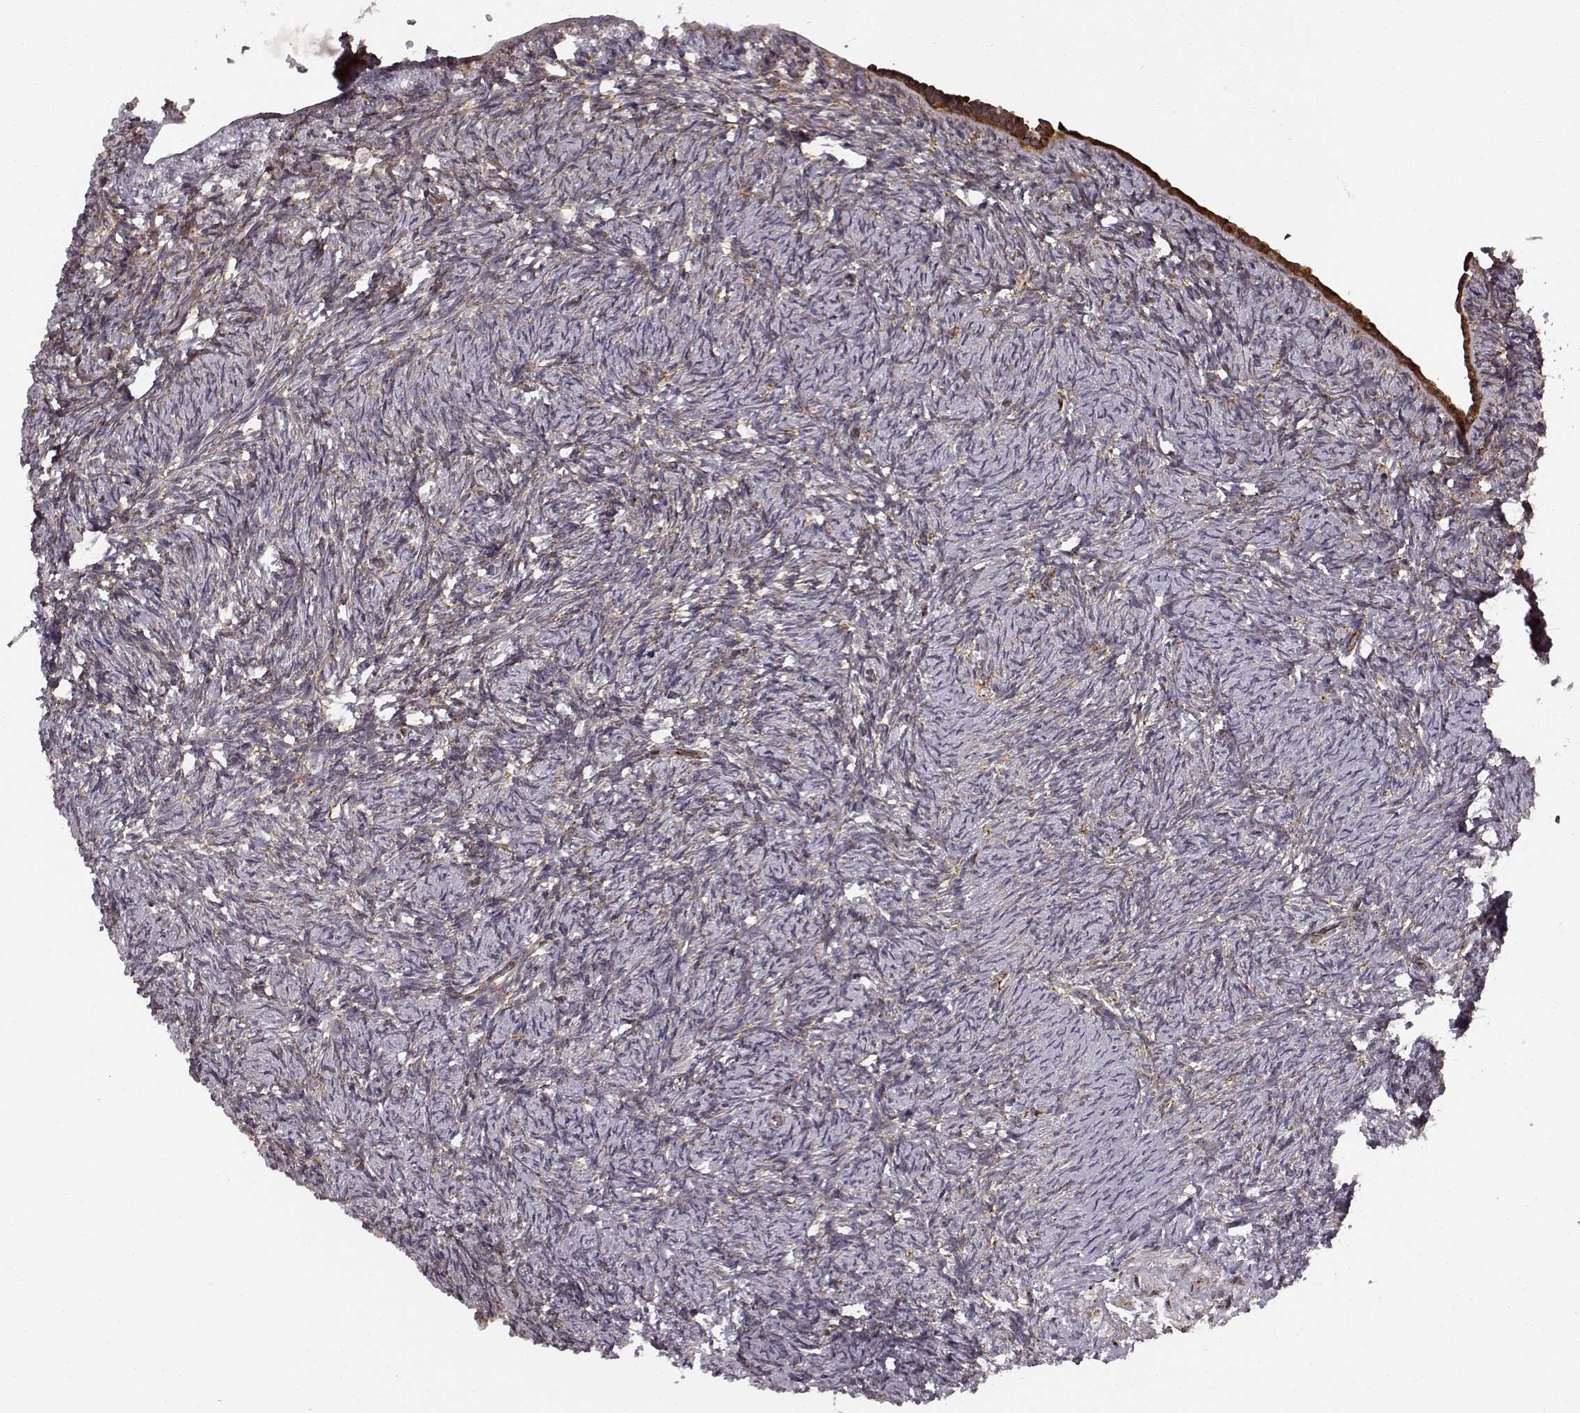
{"staining": {"intensity": "strong", "quantity": "25%-75%", "location": "cytoplasmic/membranous"}, "tissue": "ovary", "cell_type": "Follicle cells", "image_type": "normal", "snomed": [{"axis": "morphology", "description": "Normal tissue, NOS"}, {"axis": "topography", "description": "Ovary"}], "caption": "Ovary stained for a protein exhibits strong cytoplasmic/membranous positivity in follicle cells. Ihc stains the protein of interest in brown and the nuclei are stained blue.", "gene": "TMEM14A", "patient": {"sex": "female", "age": 39}}